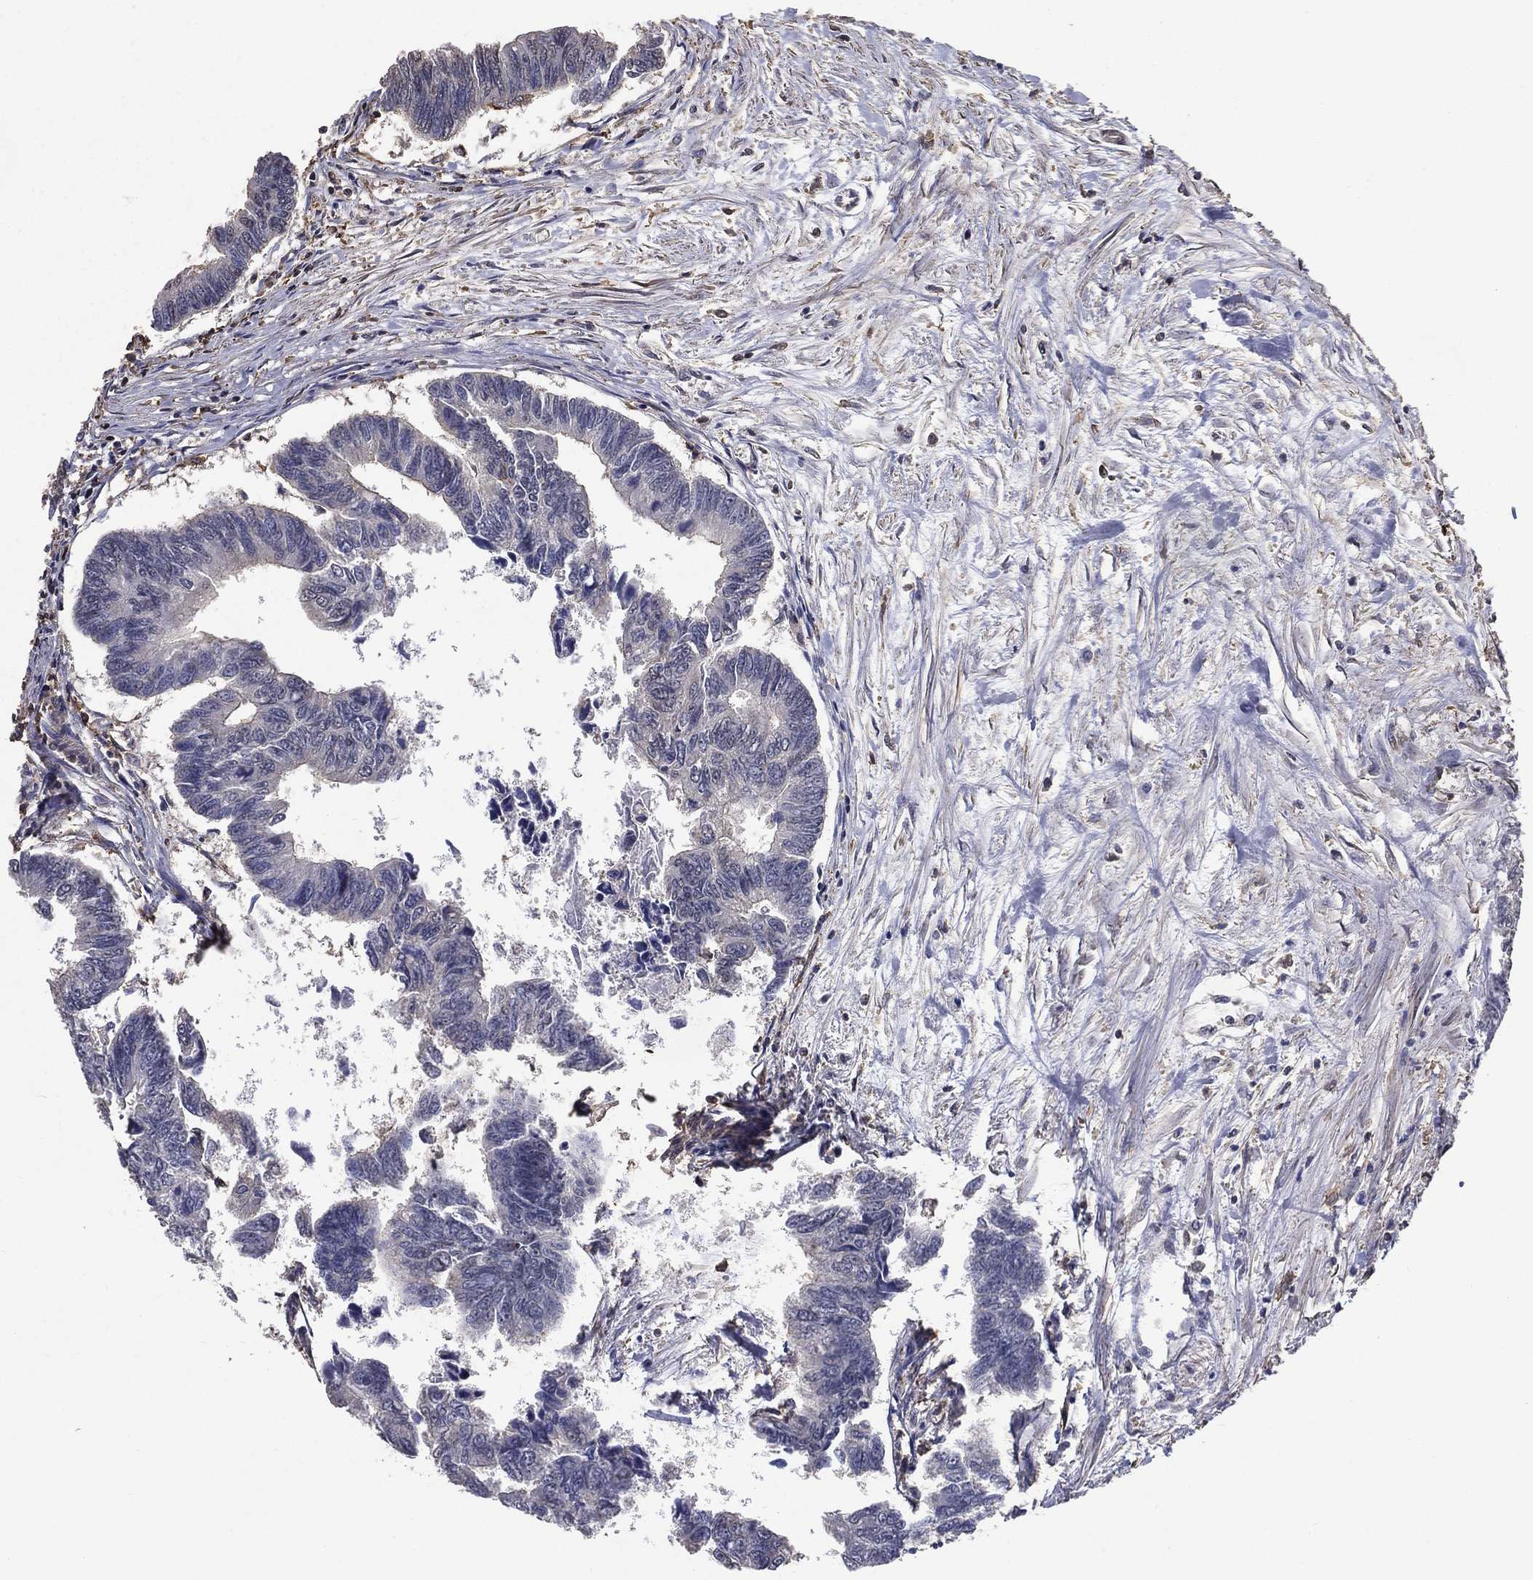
{"staining": {"intensity": "negative", "quantity": "none", "location": "none"}, "tissue": "colorectal cancer", "cell_type": "Tumor cells", "image_type": "cancer", "snomed": [{"axis": "morphology", "description": "Adenocarcinoma, NOS"}, {"axis": "topography", "description": "Colon"}], "caption": "High magnification brightfield microscopy of colorectal adenocarcinoma stained with DAB (3,3'-diaminobenzidine) (brown) and counterstained with hematoxylin (blue): tumor cells show no significant staining.", "gene": "GPR183", "patient": {"sex": "female", "age": 65}}